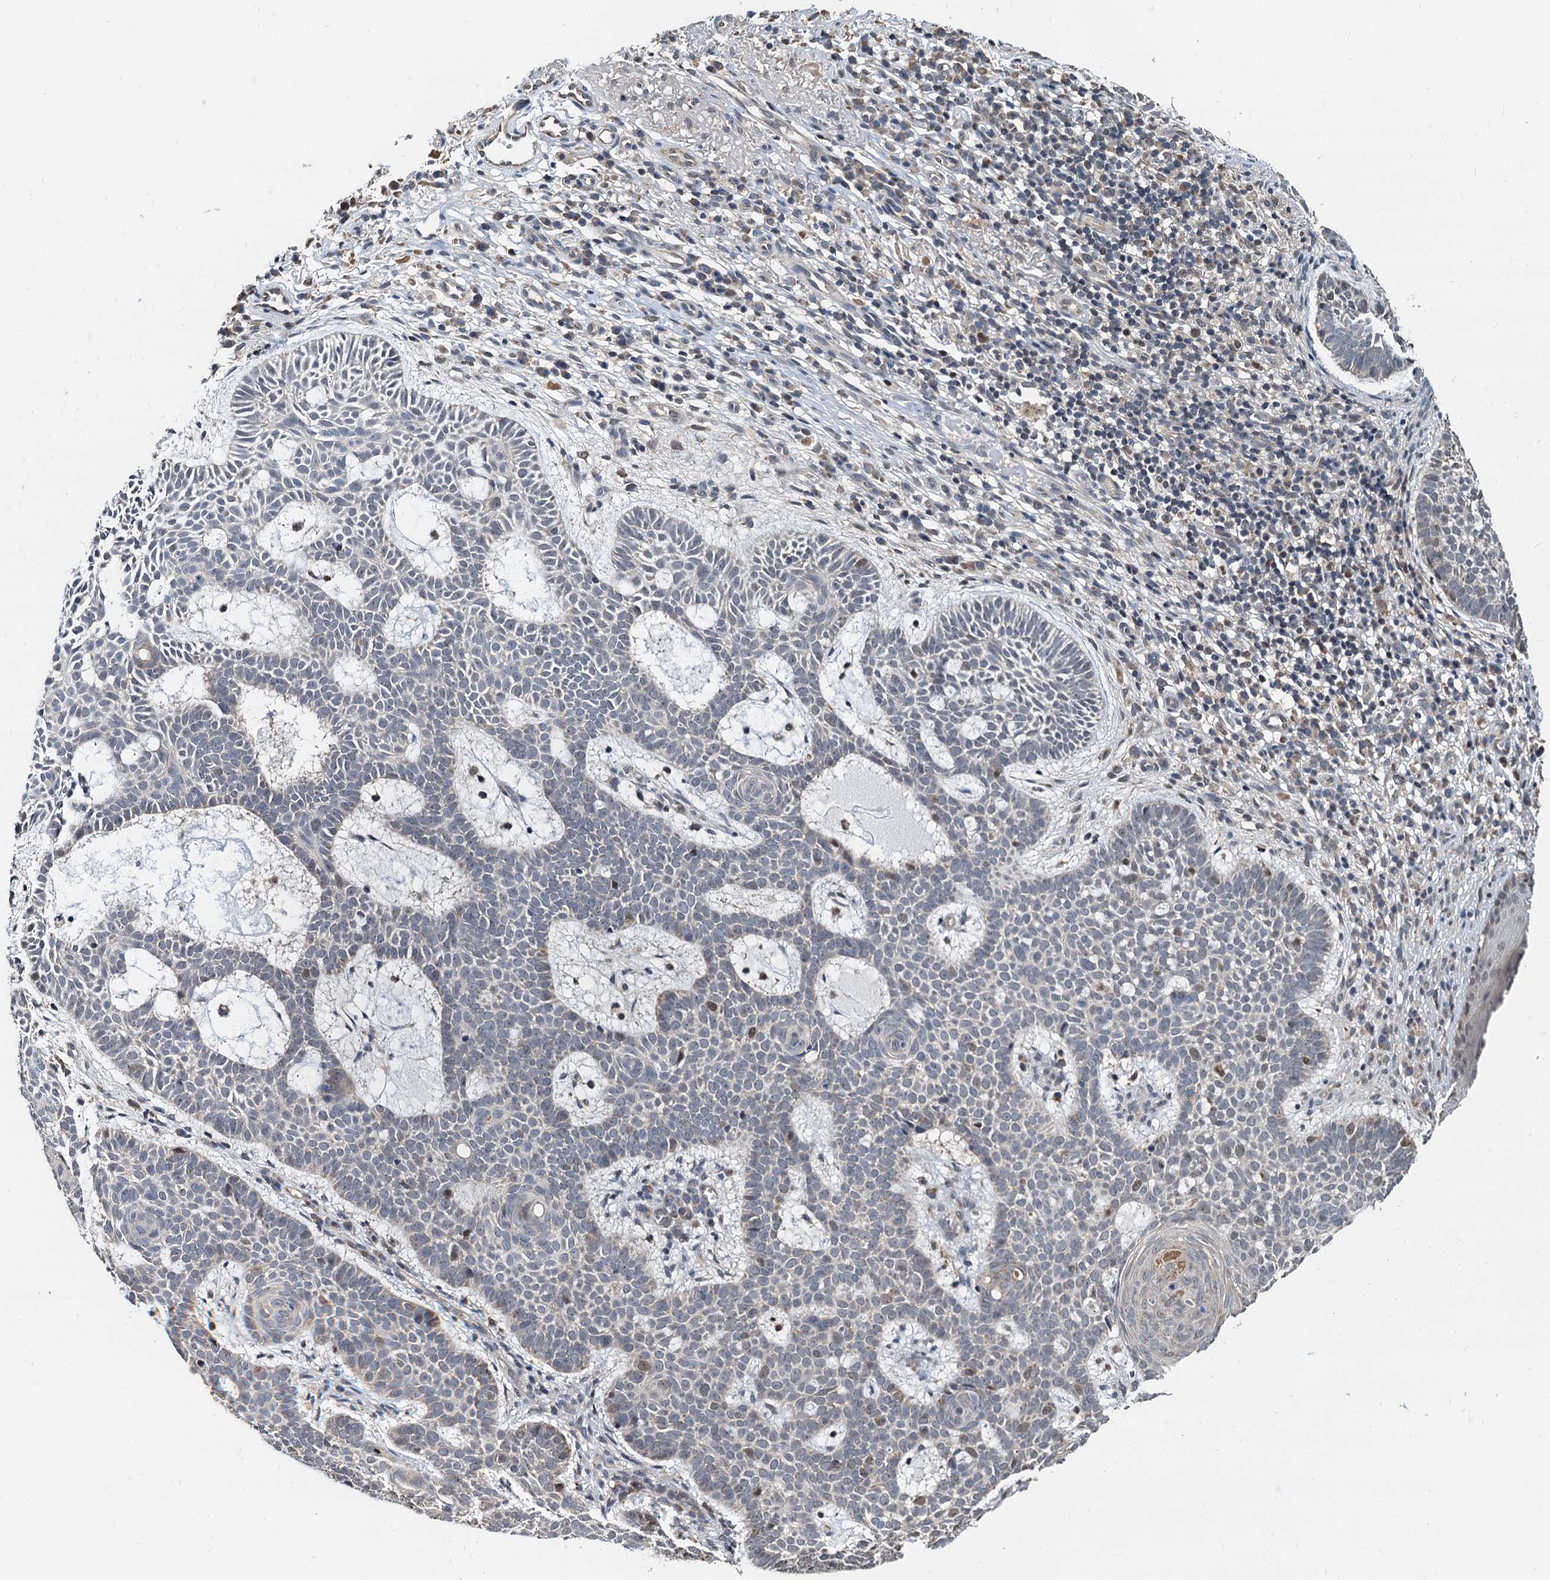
{"staining": {"intensity": "negative", "quantity": "none", "location": "none"}, "tissue": "skin cancer", "cell_type": "Tumor cells", "image_type": "cancer", "snomed": [{"axis": "morphology", "description": "Basal cell carcinoma"}, {"axis": "topography", "description": "Skin"}], "caption": "This photomicrograph is of skin cancer stained with IHC to label a protein in brown with the nuclei are counter-stained blue. There is no staining in tumor cells.", "gene": "MCMBP", "patient": {"sex": "male", "age": 85}}